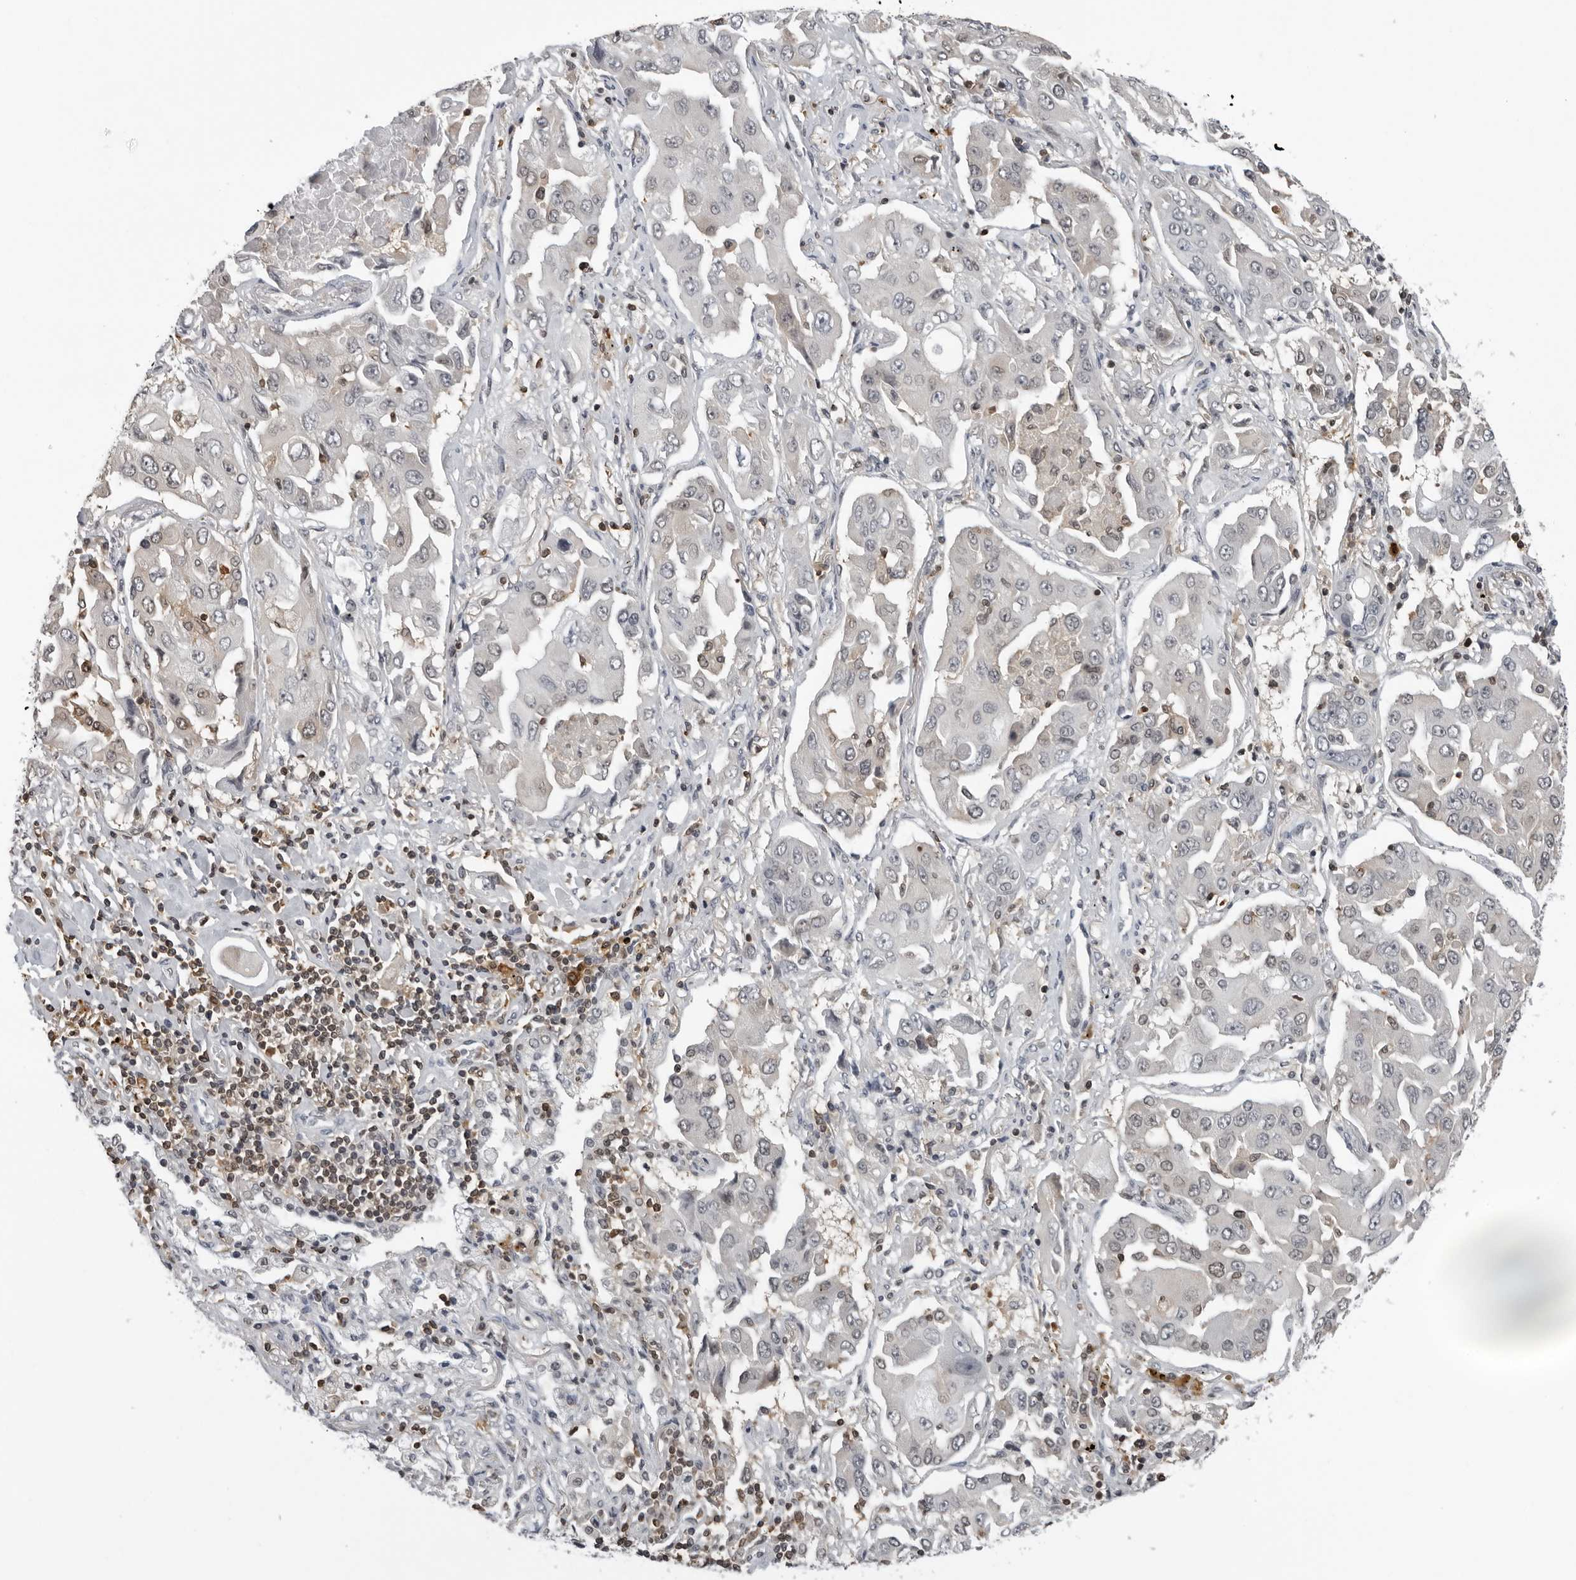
{"staining": {"intensity": "negative", "quantity": "none", "location": "none"}, "tissue": "lung cancer", "cell_type": "Tumor cells", "image_type": "cancer", "snomed": [{"axis": "morphology", "description": "Adenocarcinoma, NOS"}, {"axis": "topography", "description": "Lung"}], "caption": "Tumor cells are negative for protein expression in human lung cancer.", "gene": "HSPH1", "patient": {"sex": "female", "age": 65}}